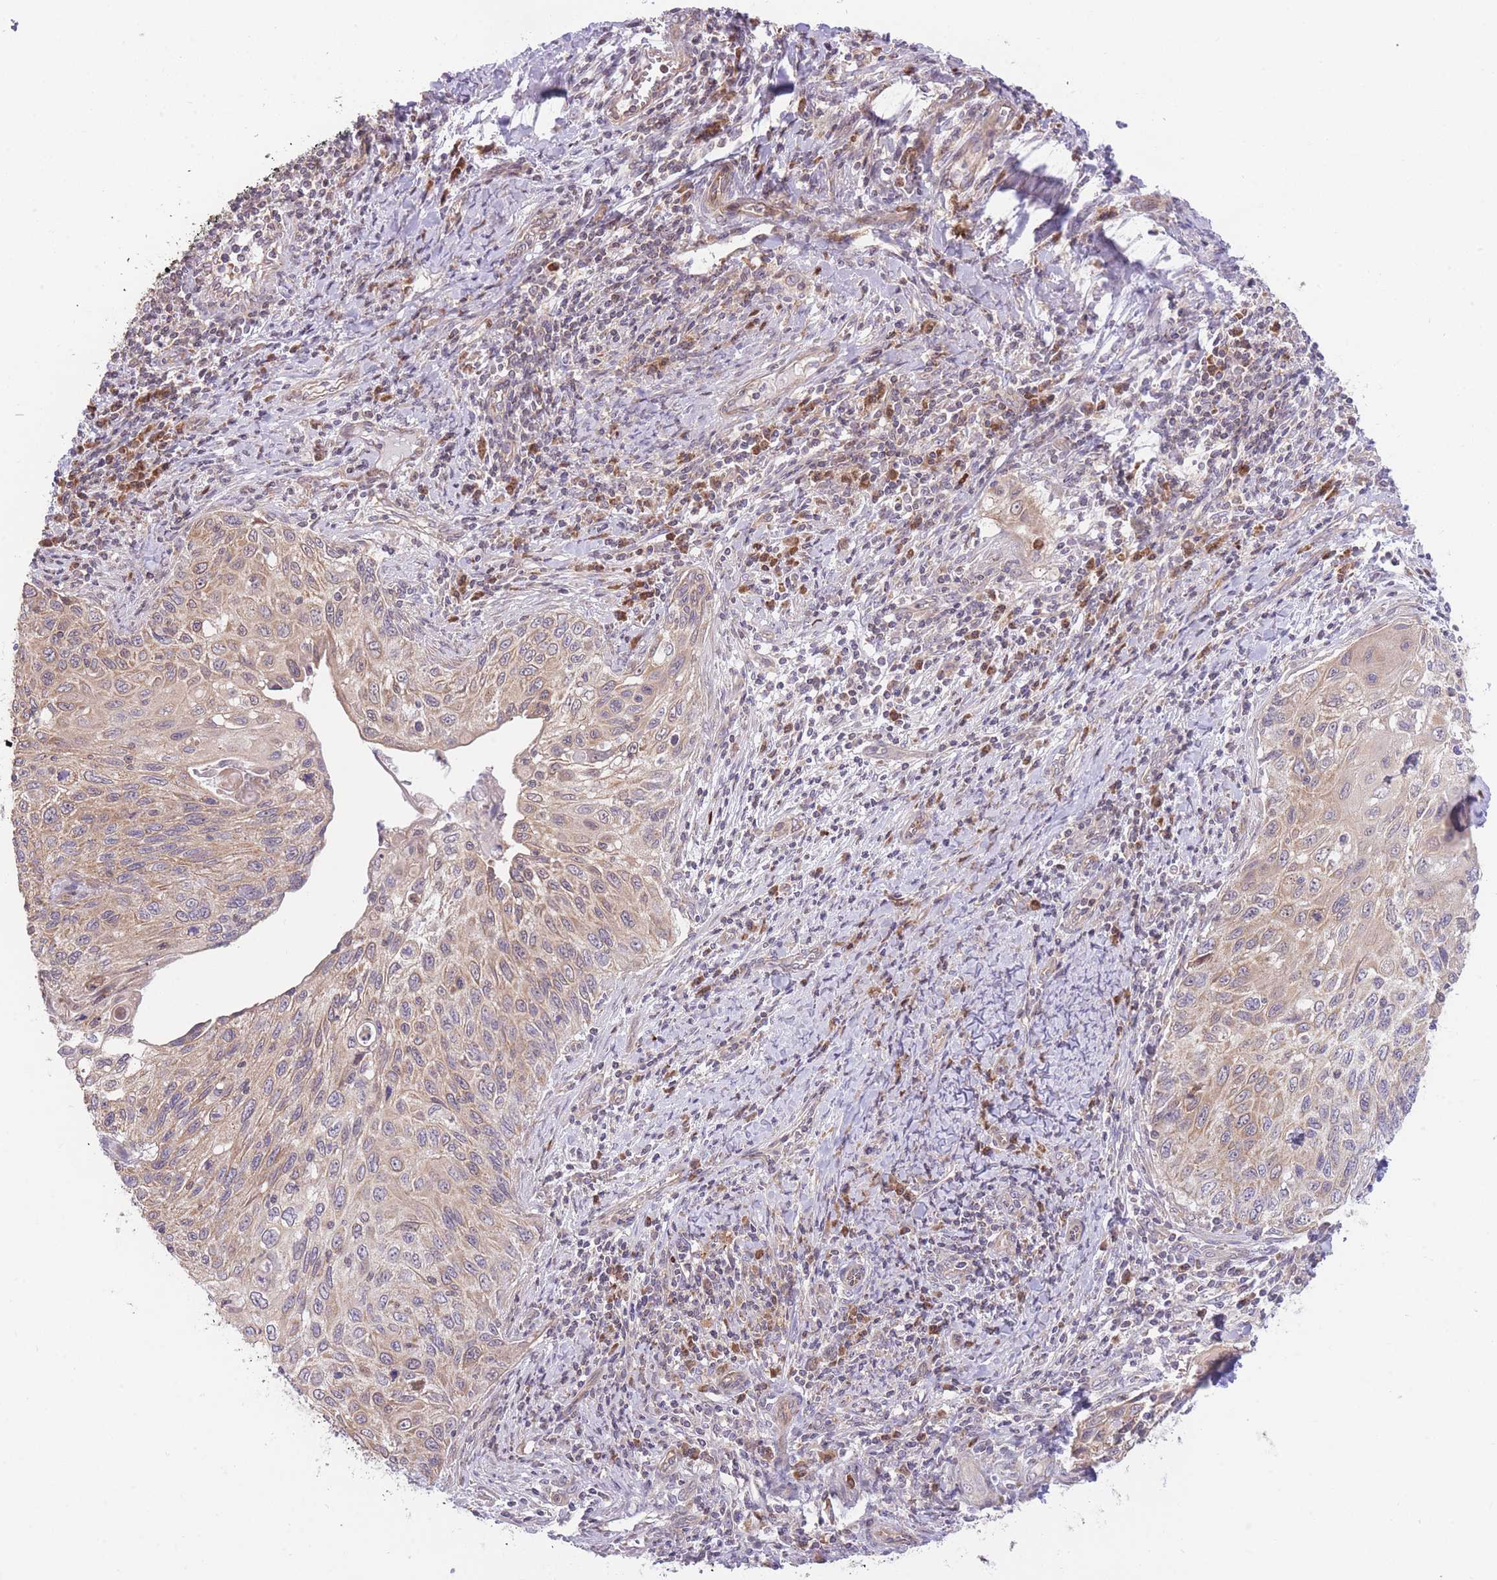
{"staining": {"intensity": "moderate", "quantity": "25%-75%", "location": "cytoplasmic/membranous"}, "tissue": "cervical cancer", "cell_type": "Tumor cells", "image_type": "cancer", "snomed": [{"axis": "morphology", "description": "Squamous cell carcinoma, NOS"}, {"axis": "topography", "description": "Cervix"}], "caption": "Immunohistochemistry (IHC) micrograph of neoplastic tissue: human cervical squamous cell carcinoma stained using immunohistochemistry (IHC) exhibits medium levels of moderate protein expression localized specifically in the cytoplasmic/membranous of tumor cells, appearing as a cytoplasmic/membranous brown color.", "gene": "BOLA2B", "patient": {"sex": "female", "age": 70}}